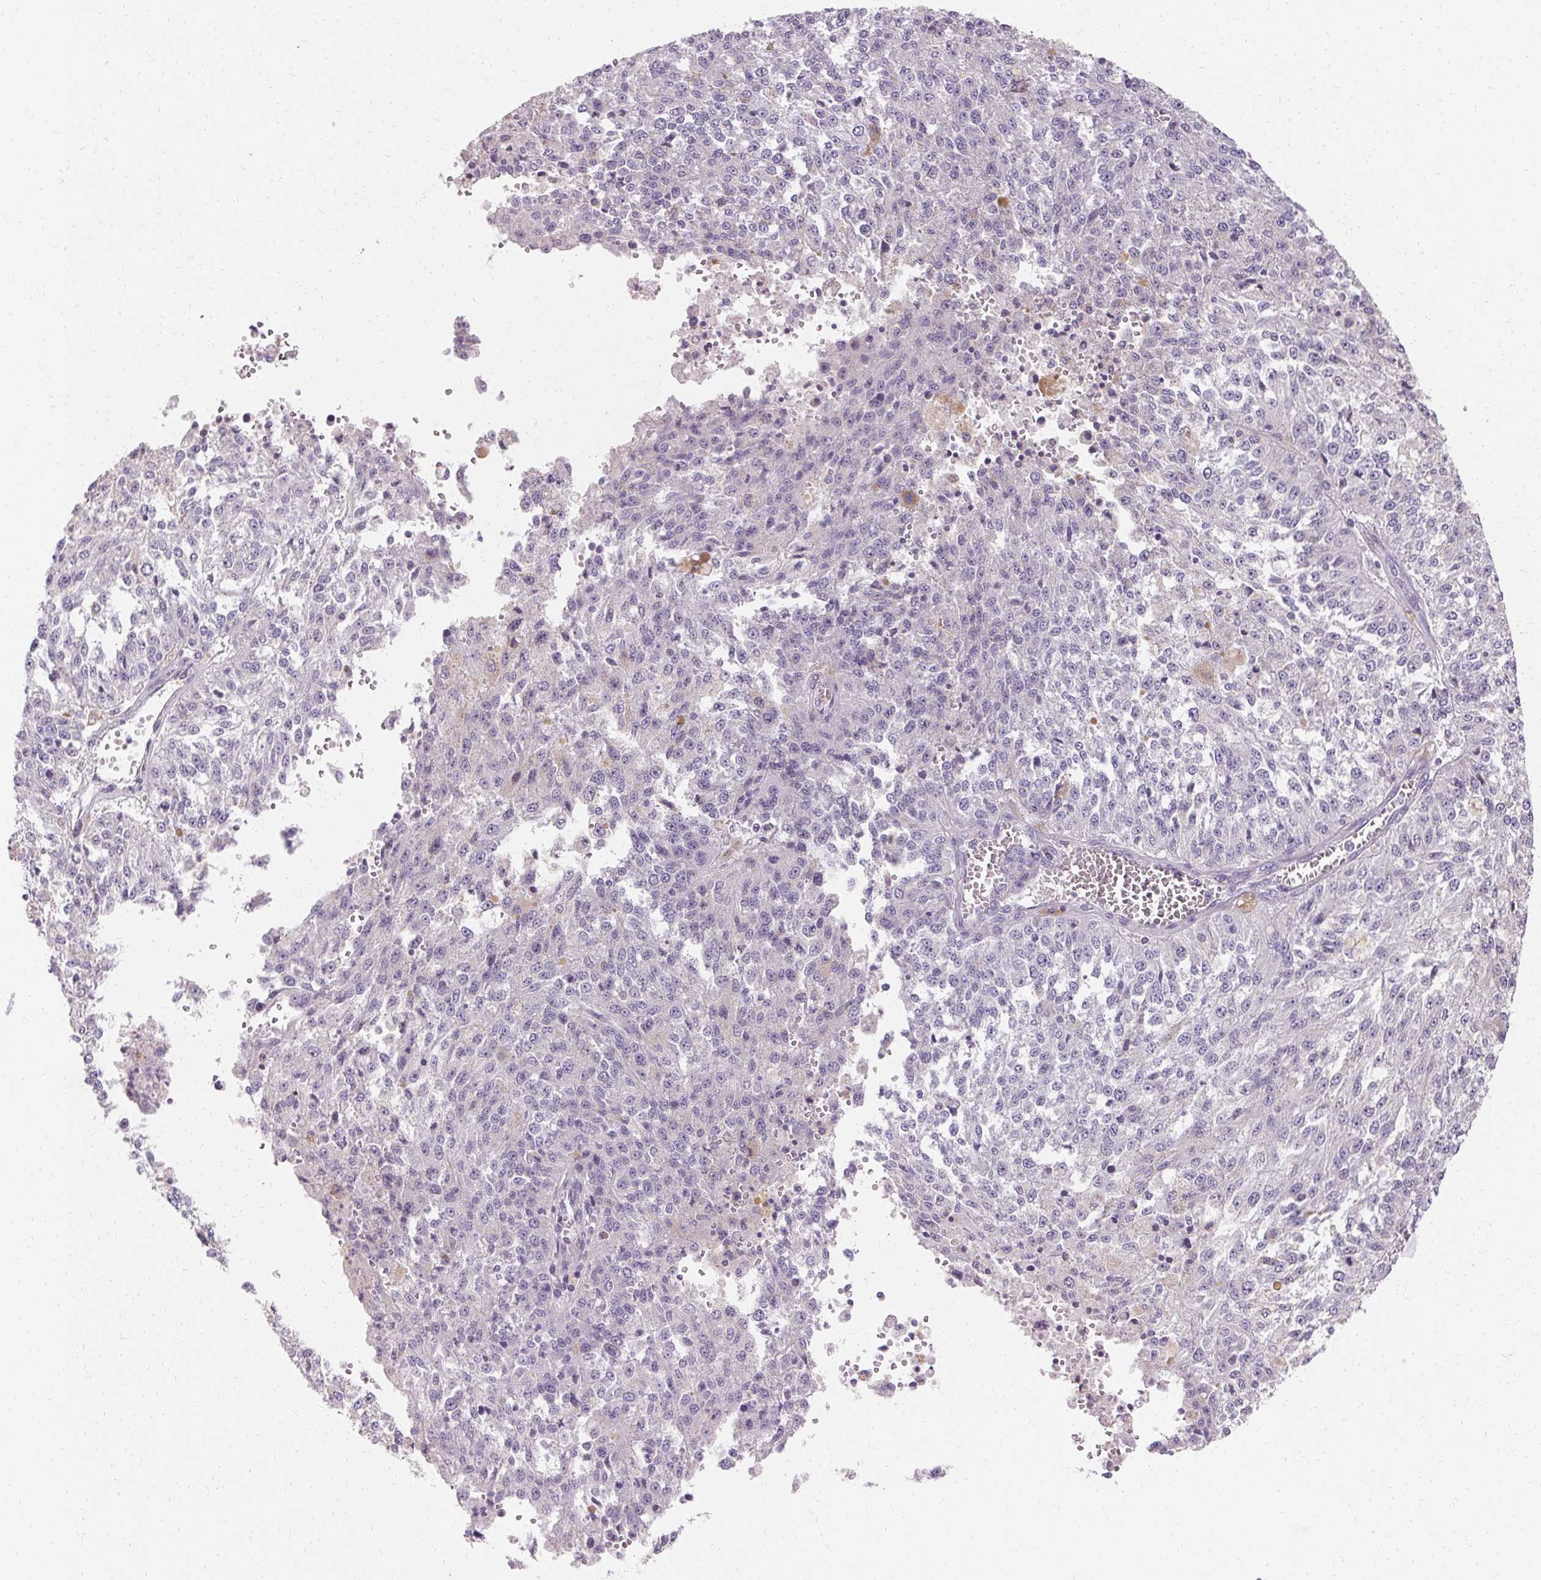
{"staining": {"intensity": "negative", "quantity": "none", "location": "none"}, "tissue": "melanoma", "cell_type": "Tumor cells", "image_type": "cancer", "snomed": [{"axis": "morphology", "description": "Malignant melanoma, Metastatic site"}, {"axis": "topography", "description": "Lymph node"}], "caption": "High power microscopy image of an immunohistochemistry (IHC) image of malignant melanoma (metastatic site), revealing no significant positivity in tumor cells.", "gene": "ASGR2", "patient": {"sex": "female", "age": 64}}